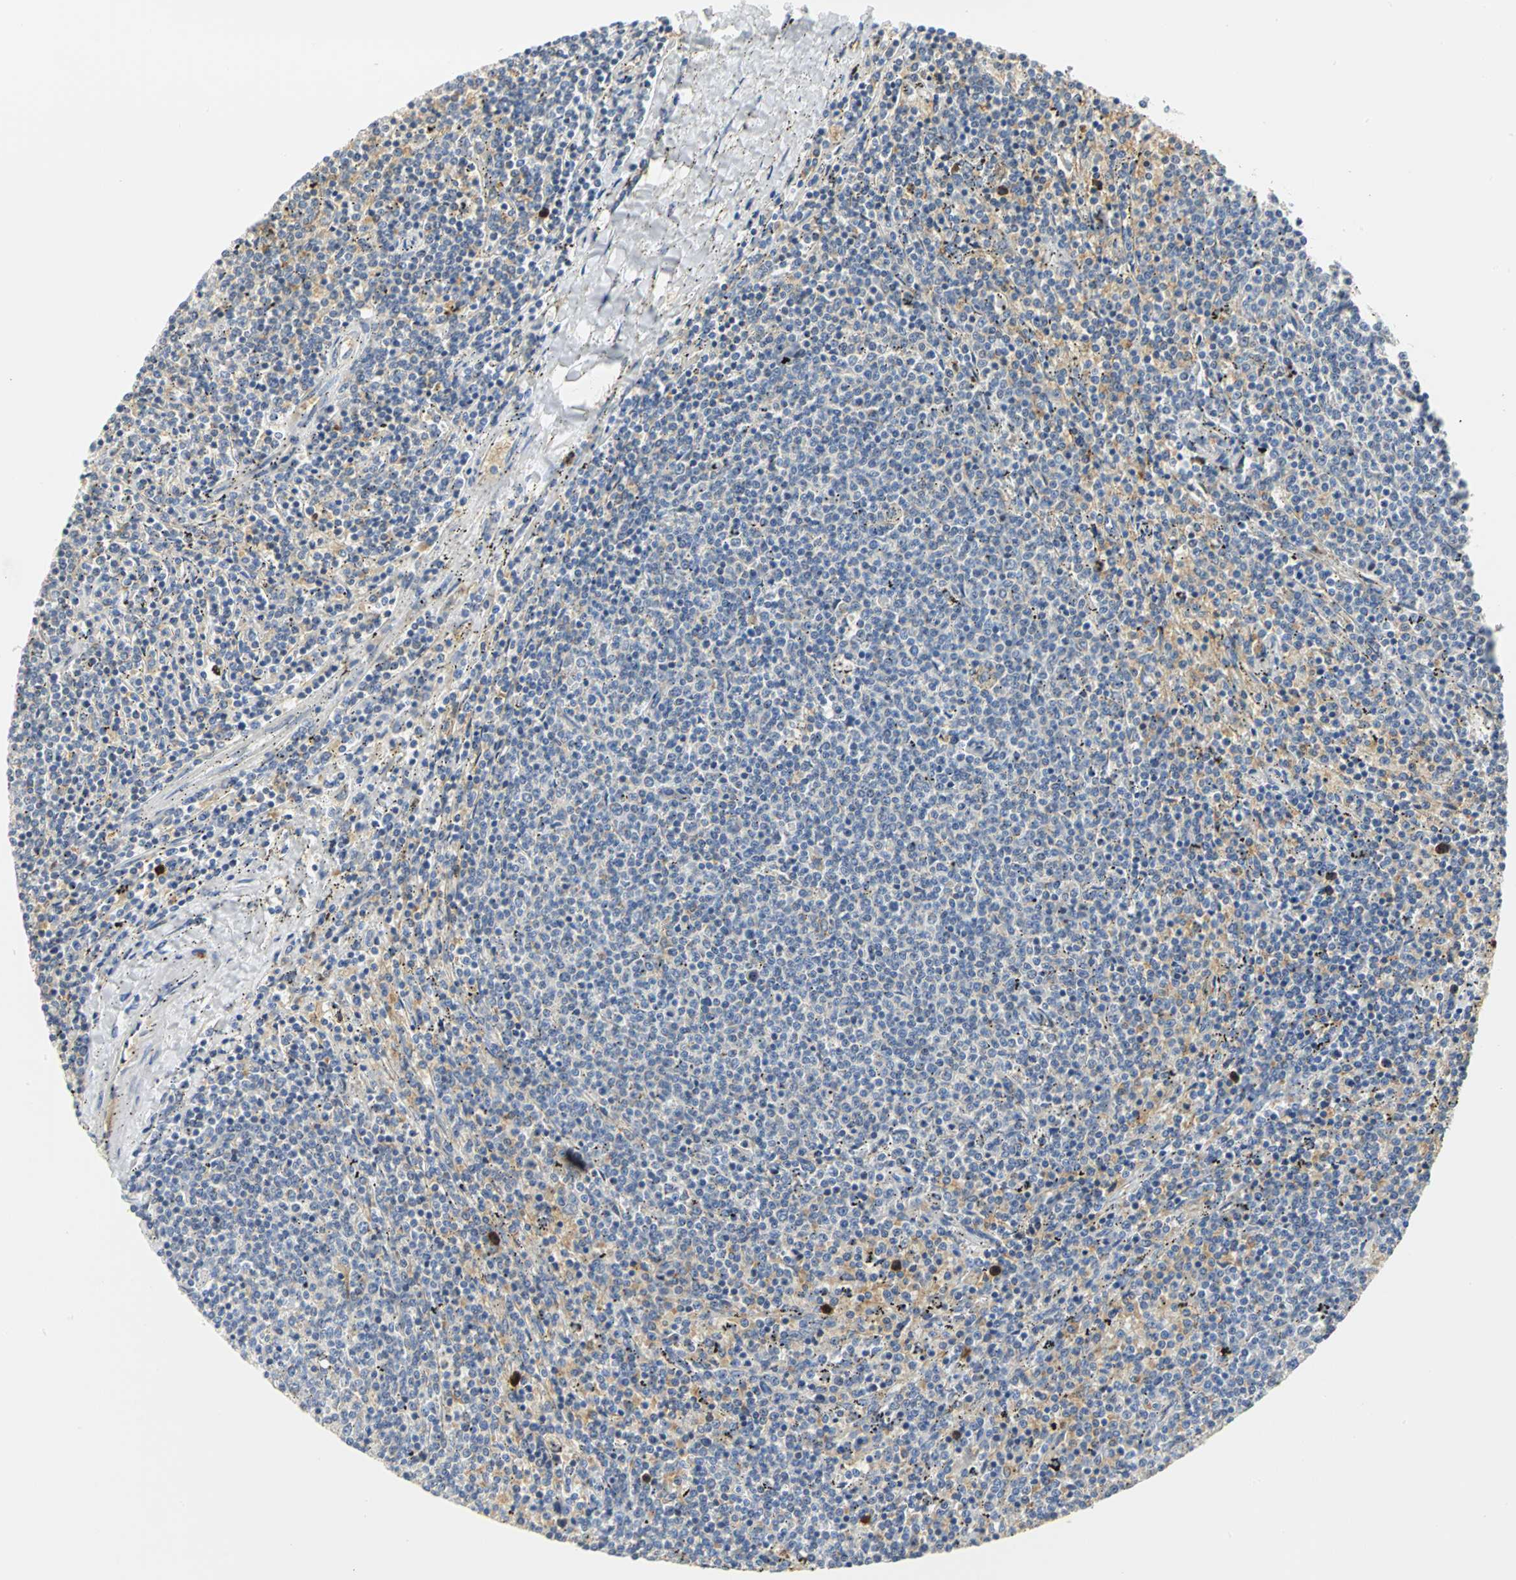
{"staining": {"intensity": "negative", "quantity": "none", "location": "none"}, "tissue": "lymphoma", "cell_type": "Tumor cells", "image_type": "cancer", "snomed": [{"axis": "morphology", "description": "Malignant lymphoma, non-Hodgkin's type, Low grade"}, {"axis": "topography", "description": "Spleen"}], "caption": "IHC histopathology image of neoplastic tissue: malignant lymphoma, non-Hodgkin's type (low-grade) stained with DAB (3,3'-diaminobenzidine) shows no significant protein positivity in tumor cells.", "gene": "GNRH2", "patient": {"sex": "female", "age": 50}}